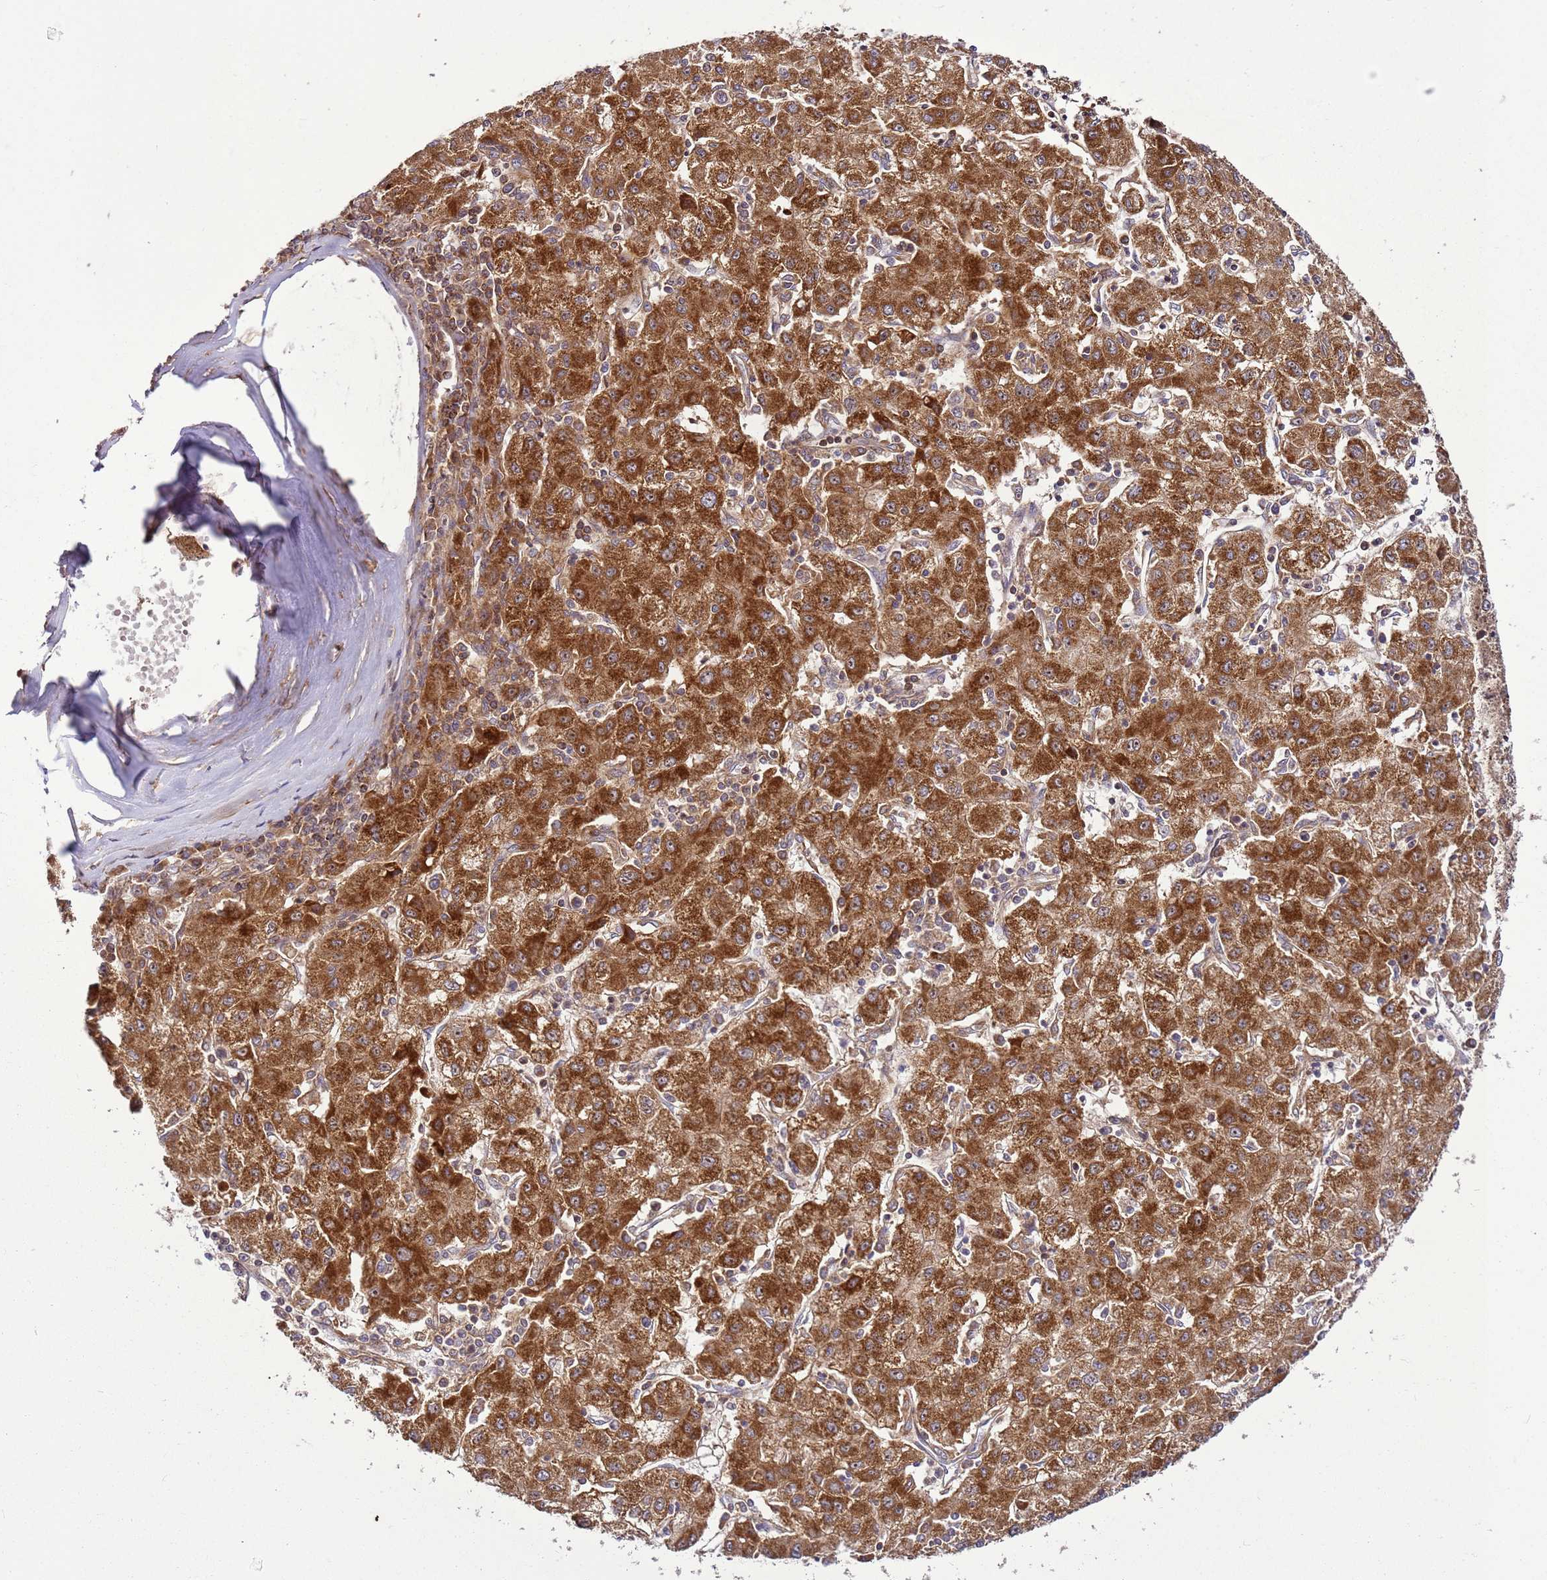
{"staining": {"intensity": "strong", "quantity": ">75%", "location": "cytoplasmic/membranous,nuclear"}, "tissue": "liver cancer", "cell_type": "Tumor cells", "image_type": "cancer", "snomed": [{"axis": "morphology", "description": "Carcinoma, Hepatocellular, NOS"}, {"axis": "topography", "description": "Liver"}], "caption": "Immunohistochemical staining of liver hepatocellular carcinoma exhibits strong cytoplasmic/membranous and nuclear protein staining in about >75% of tumor cells.", "gene": "RASA3", "patient": {"sex": "male", "age": 72}}